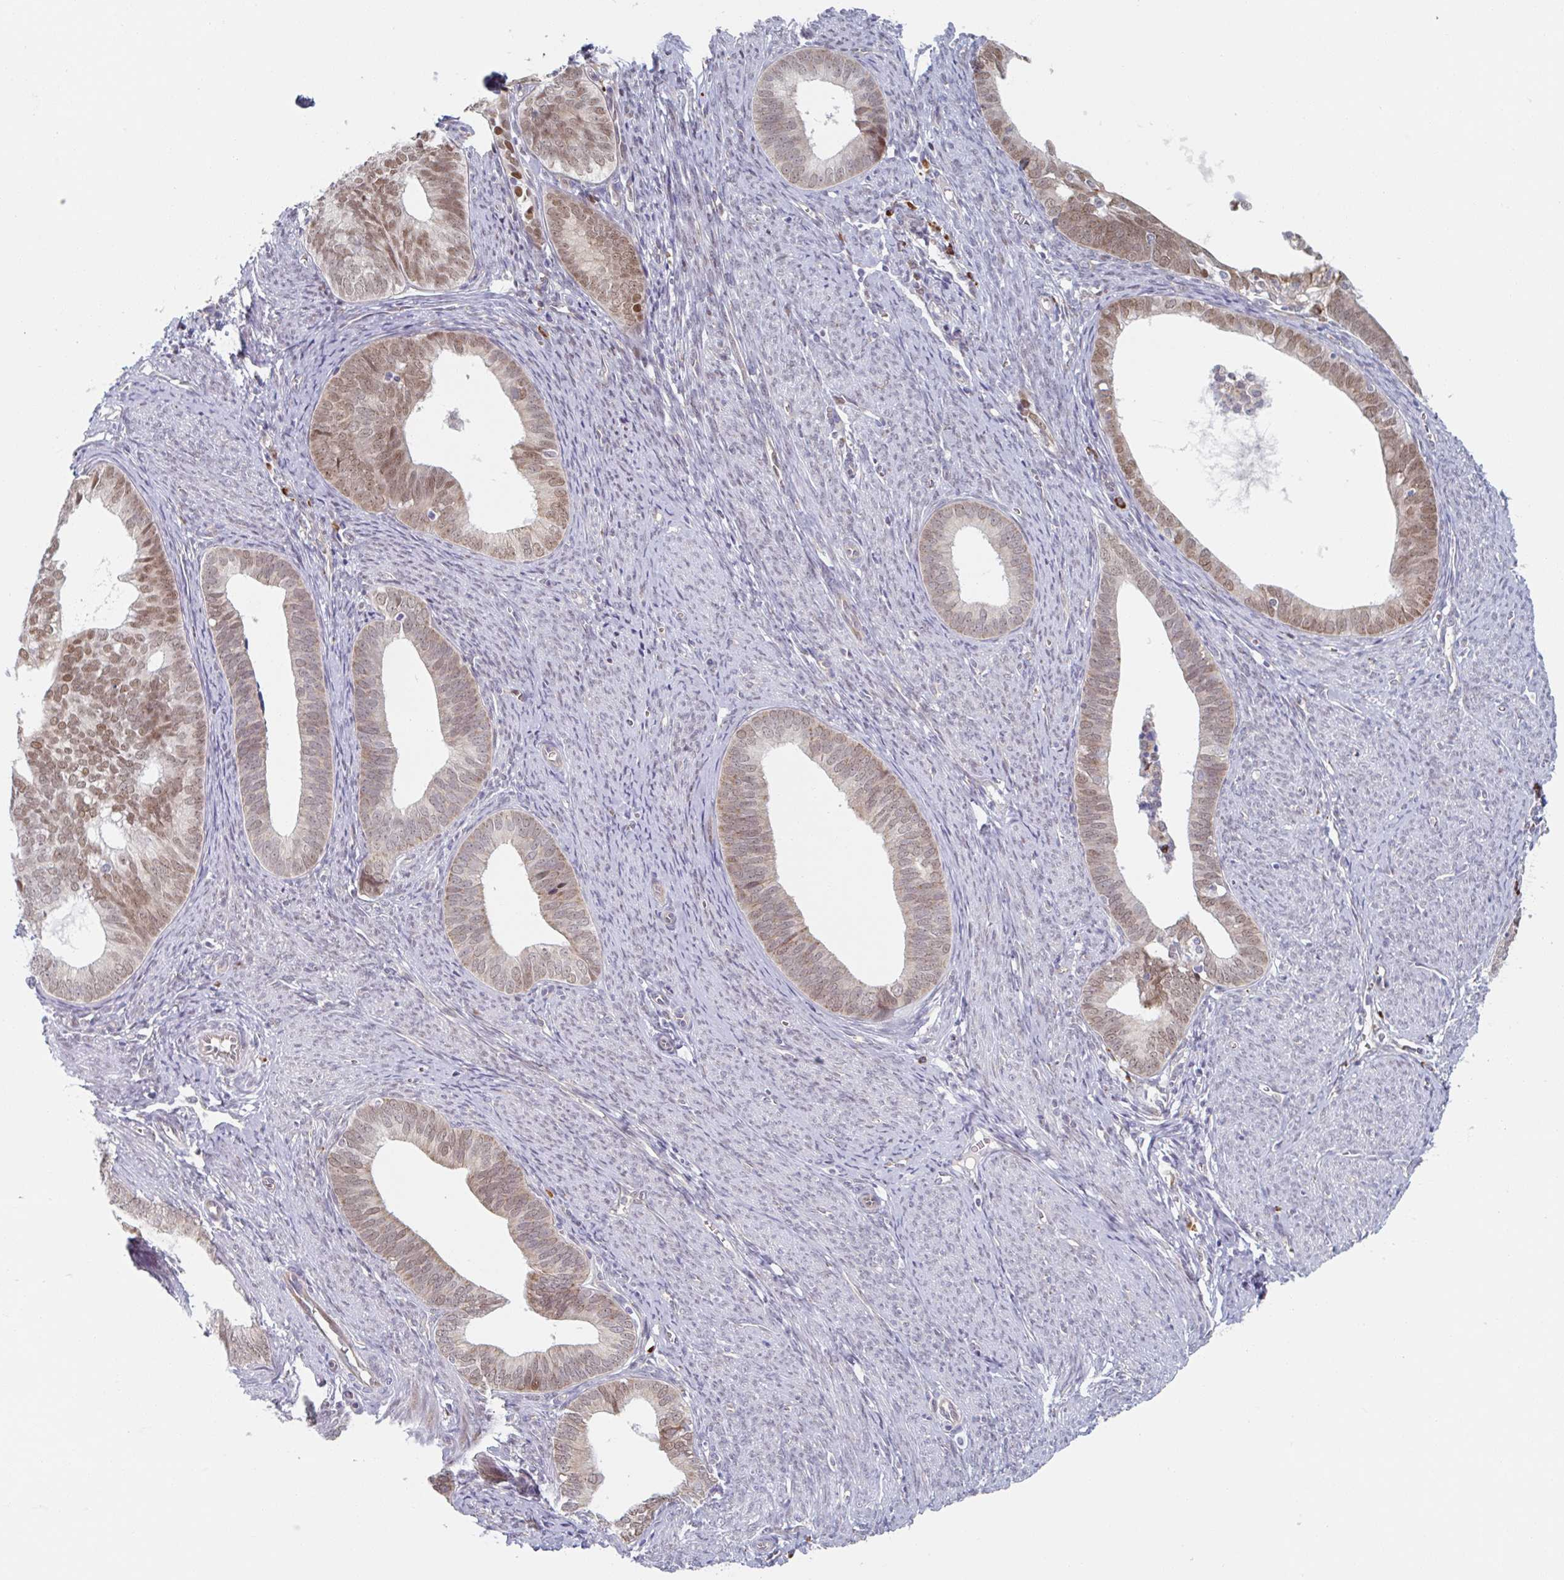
{"staining": {"intensity": "moderate", "quantity": "25%-75%", "location": "cytoplasmic/membranous,nuclear"}, "tissue": "endometrial cancer", "cell_type": "Tumor cells", "image_type": "cancer", "snomed": [{"axis": "morphology", "description": "Adenocarcinoma, NOS"}, {"axis": "topography", "description": "Endometrium"}], "caption": "DAB immunohistochemical staining of human endometrial cancer reveals moderate cytoplasmic/membranous and nuclear protein staining in about 25%-75% of tumor cells. Nuclei are stained in blue.", "gene": "TRAPPC10", "patient": {"sex": "female", "age": 75}}